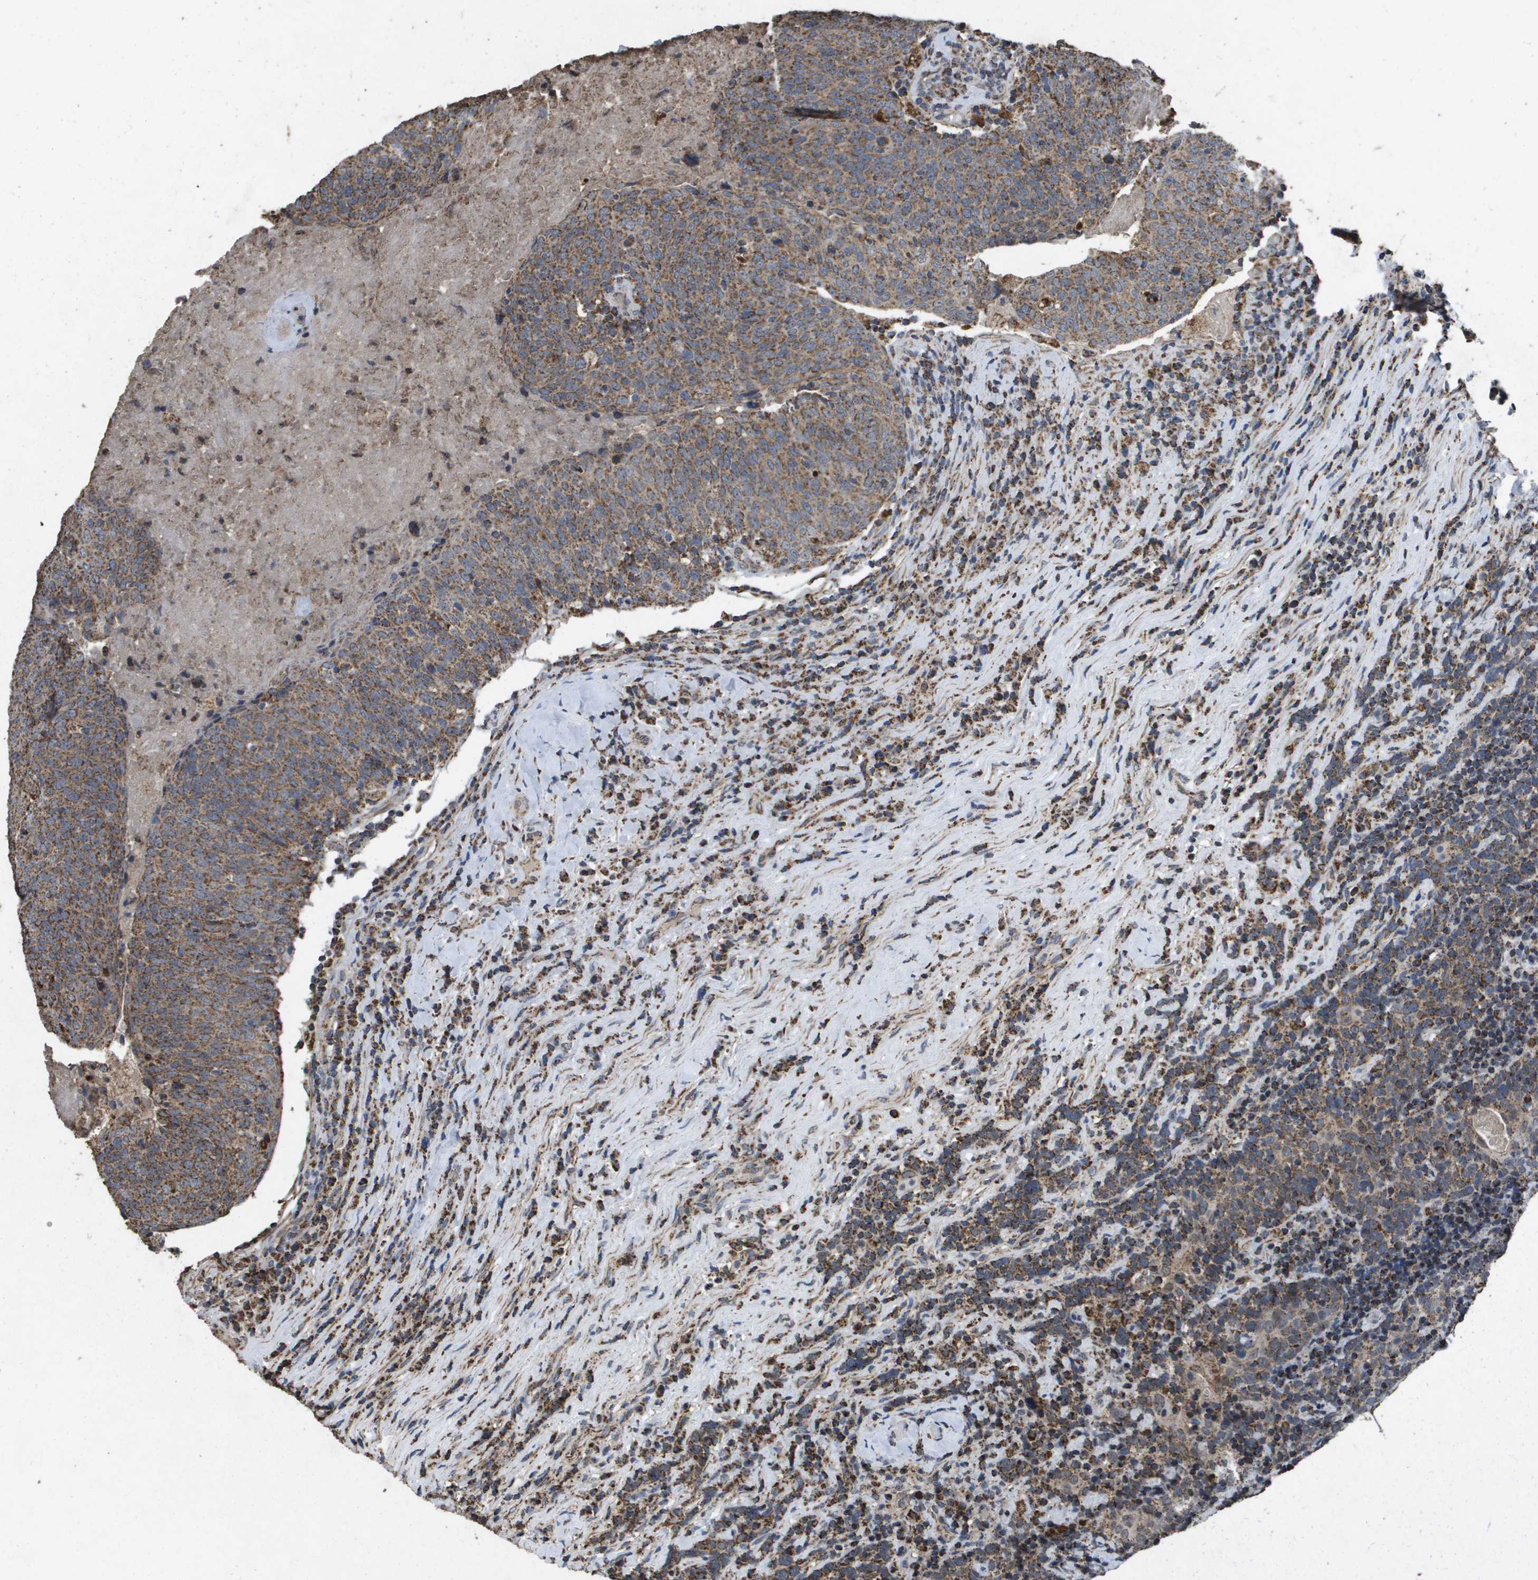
{"staining": {"intensity": "moderate", "quantity": ">75%", "location": "cytoplasmic/membranous"}, "tissue": "head and neck cancer", "cell_type": "Tumor cells", "image_type": "cancer", "snomed": [{"axis": "morphology", "description": "Squamous cell carcinoma, NOS"}, {"axis": "morphology", "description": "Squamous cell carcinoma, metastatic, NOS"}, {"axis": "topography", "description": "Lymph node"}, {"axis": "topography", "description": "Head-Neck"}], "caption": "Head and neck cancer (squamous cell carcinoma) stained with a brown dye demonstrates moderate cytoplasmic/membranous positive expression in about >75% of tumor cells.", "gene": "HSPE1", "patient": {"sex": "male", "age": 62}}